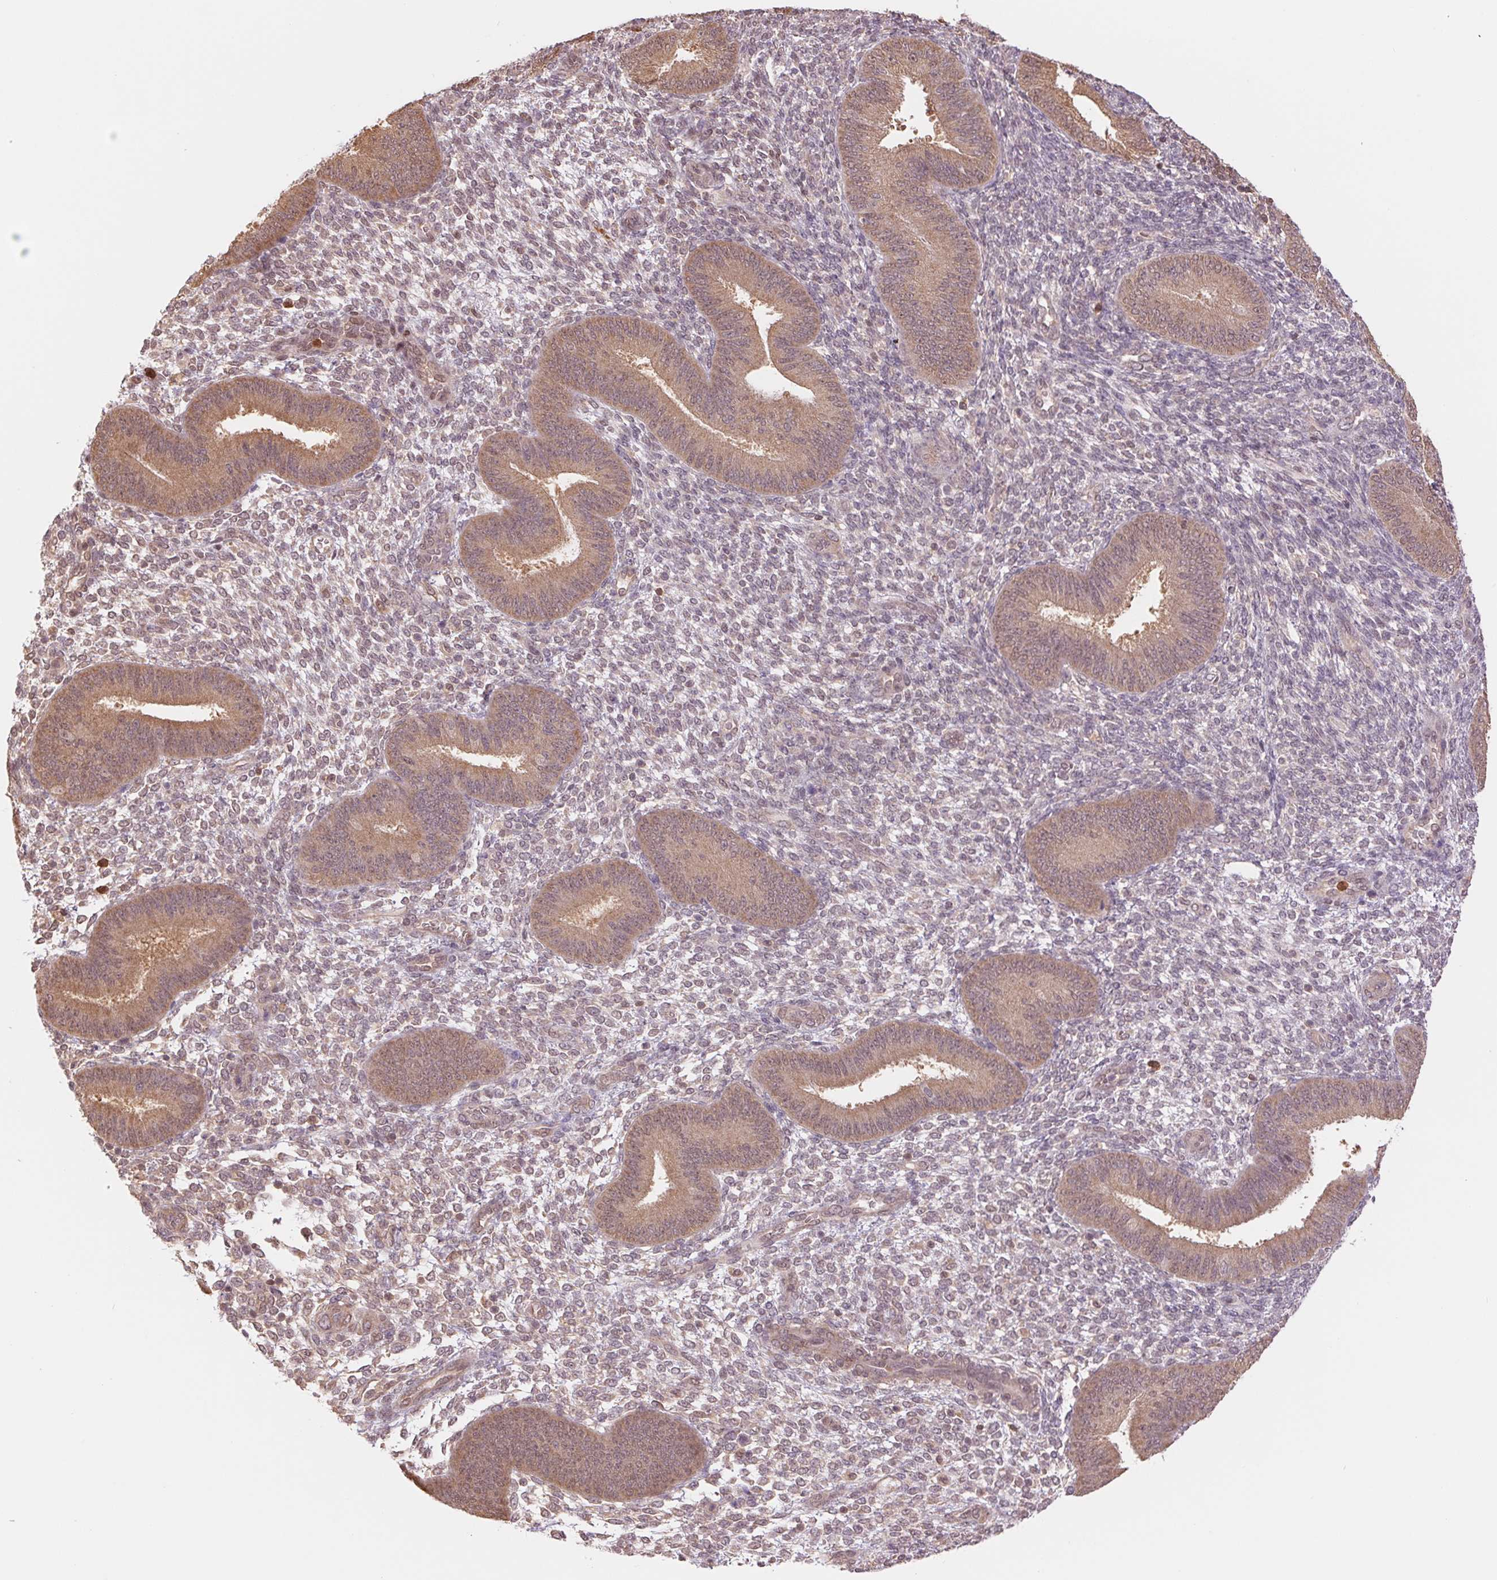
{"staining": {"intensity": "negative", "quantity": "none", "location": "none"}, "tissue": "endometrium", "cell_type": "Cells in endometrial stroma", "image_type": "normal", "snomed": [{"axis": "morphology", "description": "Normal tissue, NOS"}, {"axis": "topography", "description": "Endometrium"}], "caption": "This is an immunohistochemistry micrograph of normal human endometrium. There is no positivity in cells in endometrial stroma.", "gene": "CDC123", "patient": {"sex": "female", "age": 39}}